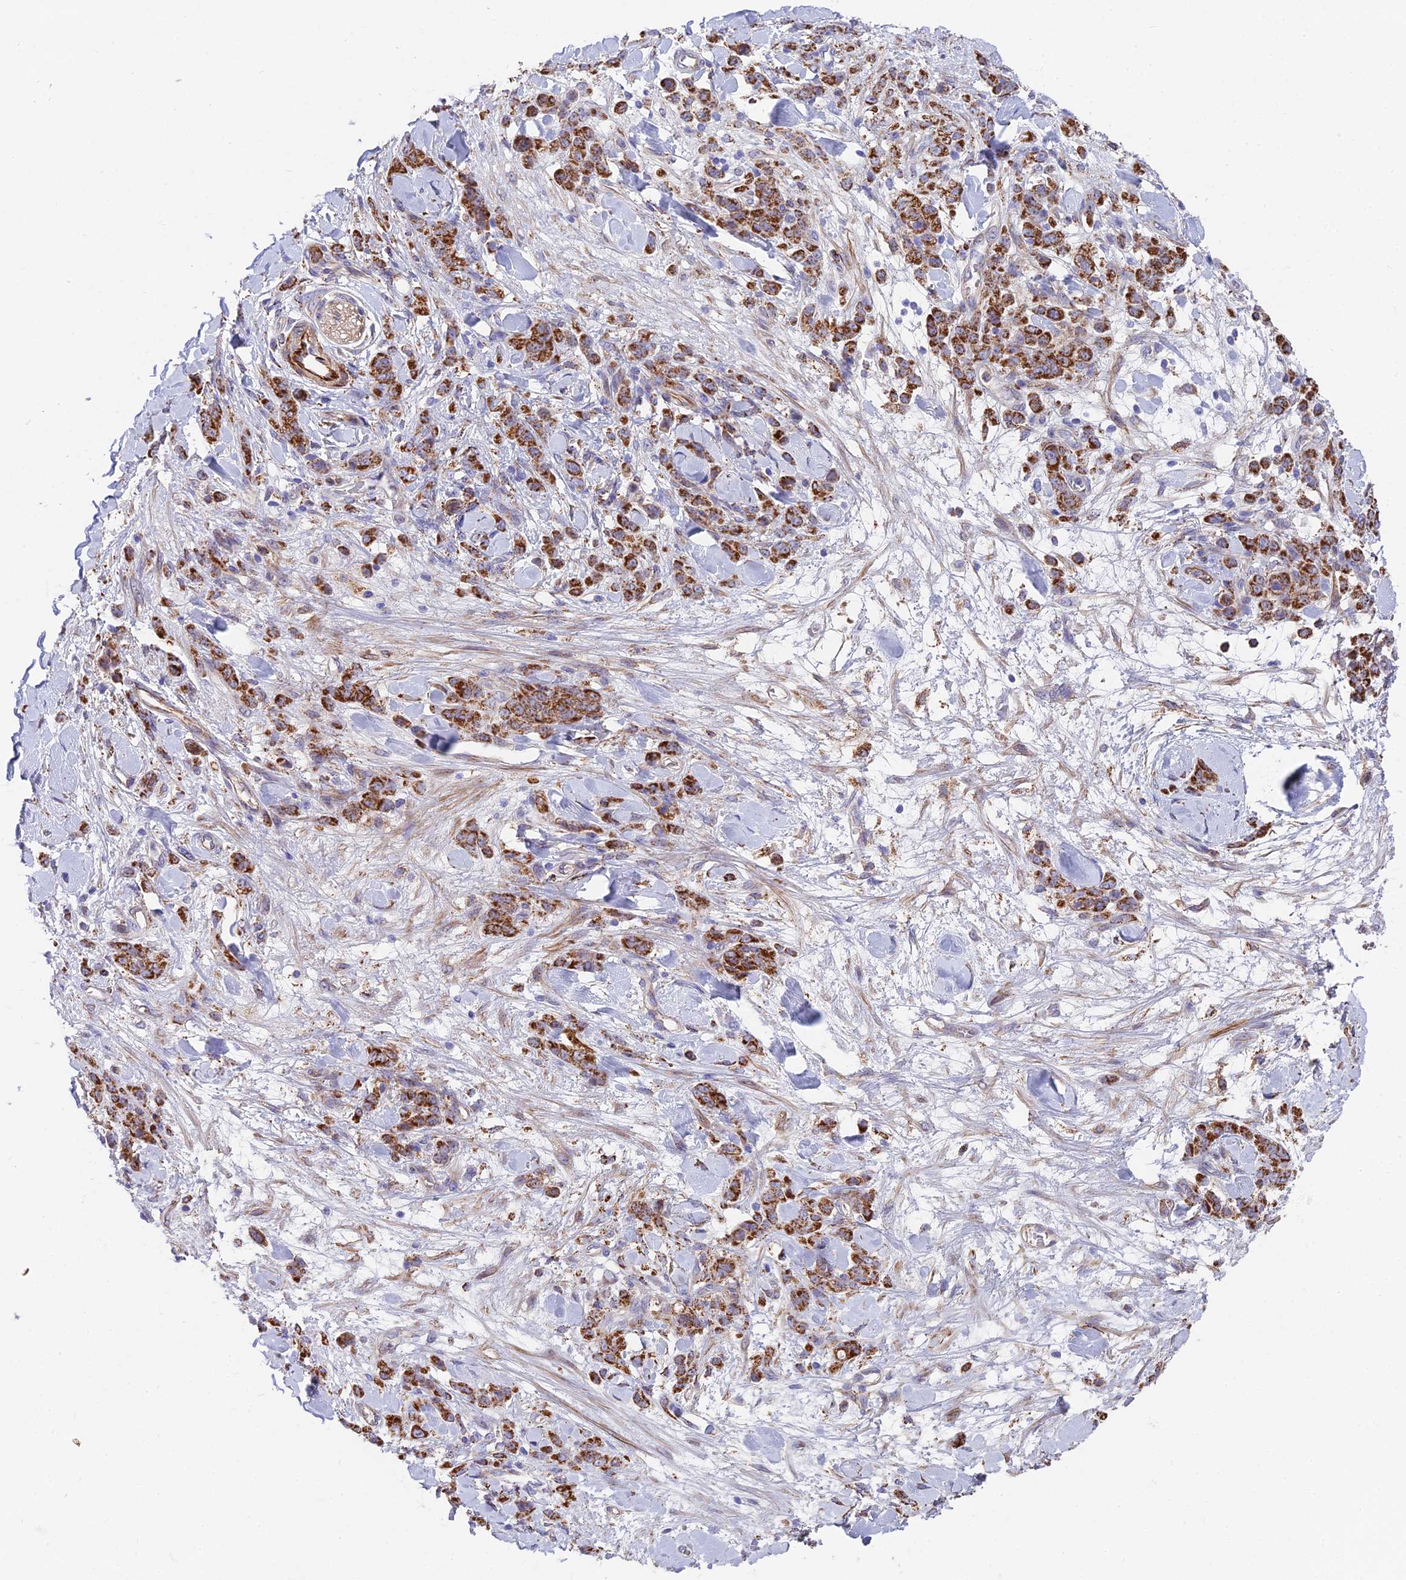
{"staining": {"intensity": "strong", "quantity": ">75%", "location": "cytoplasmic/membranous"}, "tissue": "stomach cancer", "cell_type": "Tumor cells", "image_type": "cancer", "snomed": [{"axis": "morphology", "description": "Normal tissue, NOS"}, {"axis": "morphology", "description": "Adenocarcinoma, NOS"}, {"axis": "topography", "description": "Stomach"}], "caption": "About >75% of tumor cells in stomach cancer (adenocarcinoma) reveal strong cytoplasmic/membranous protein staining as visualized by brown immunohistochemical staining.", "gene": "TIGD6", "patient": {"sex": "male", "age": 82}}